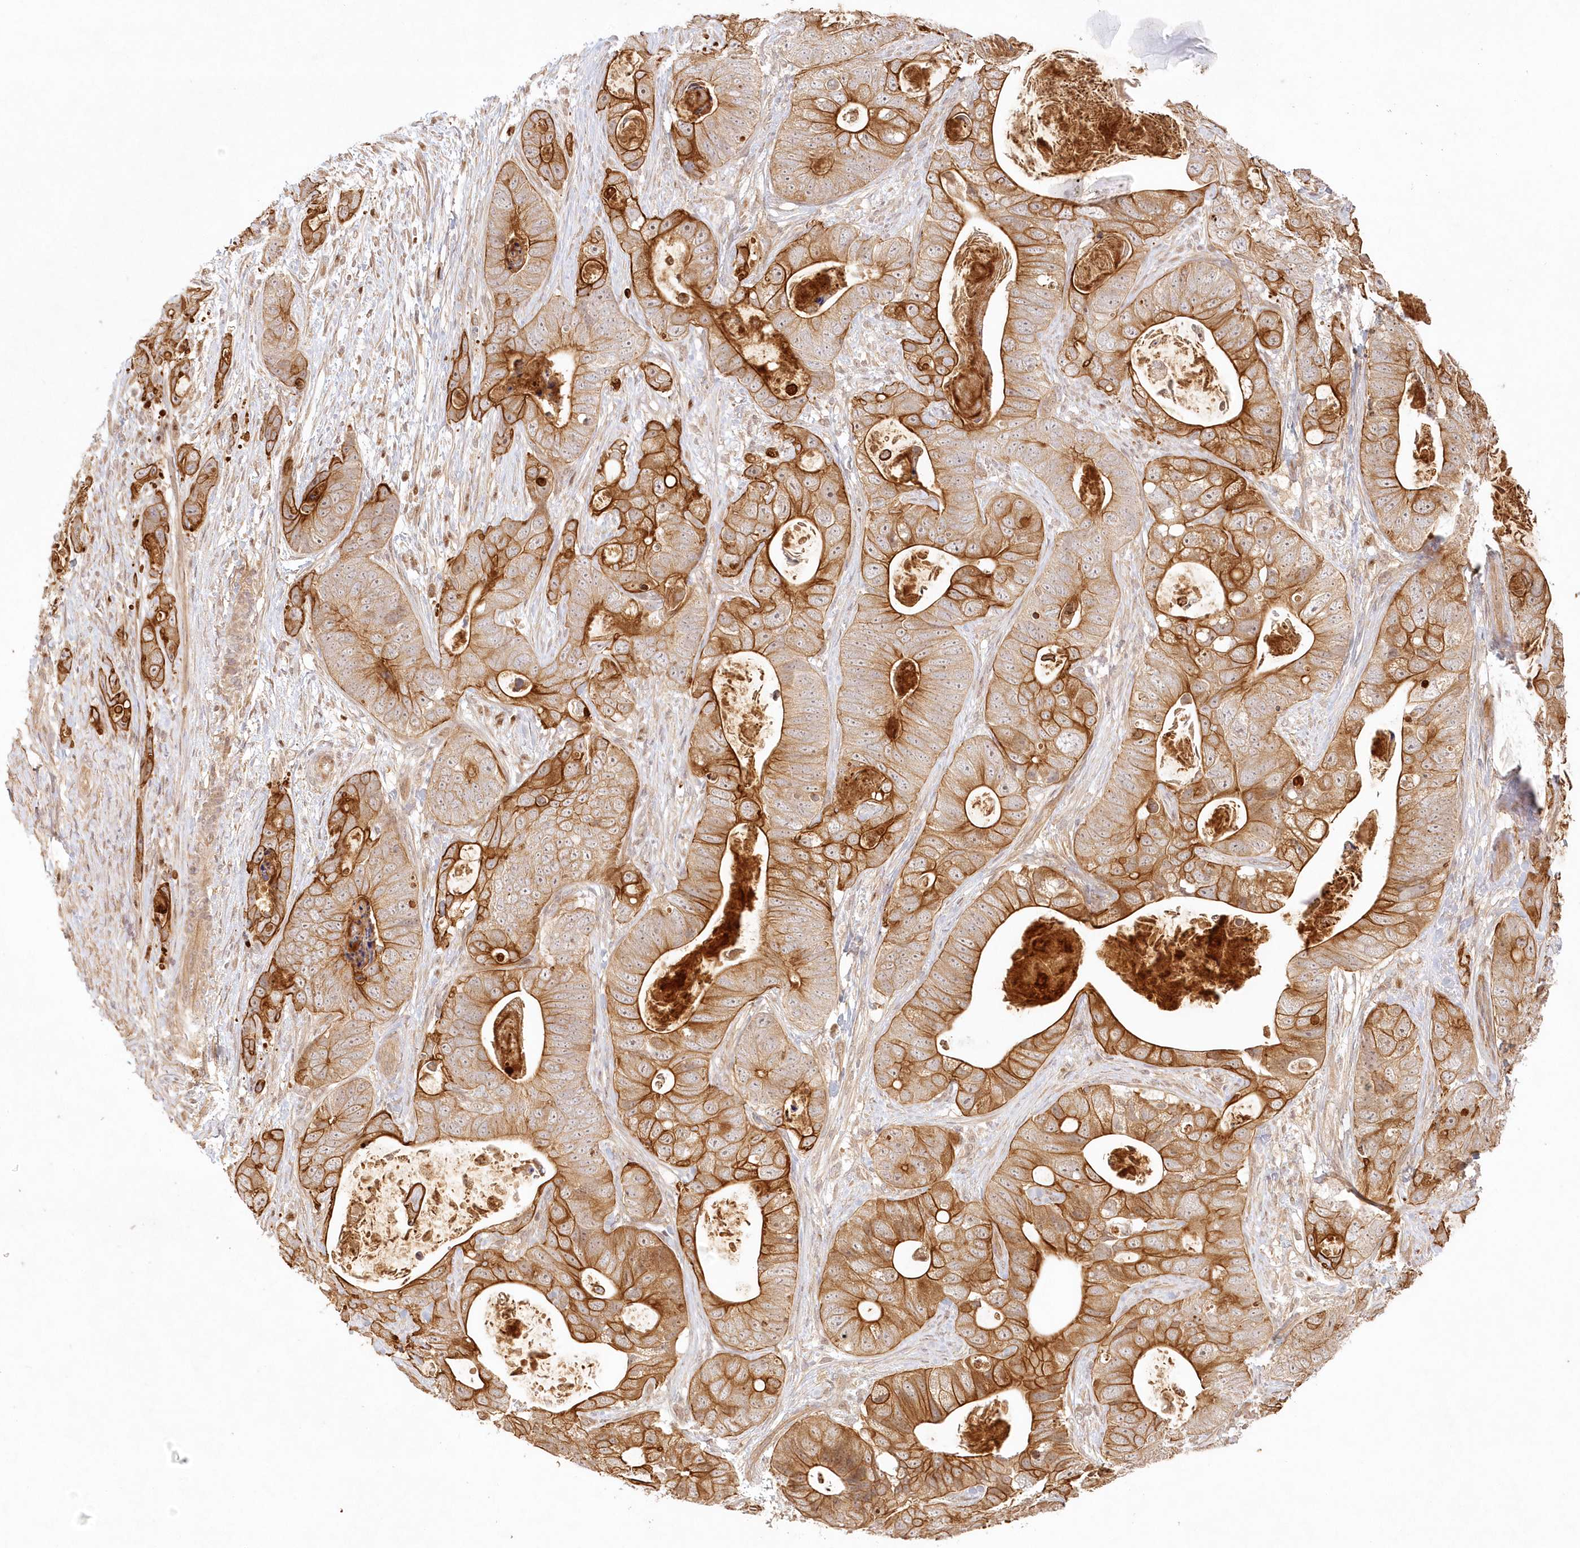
{"staining": {"intensity": "strong", "quantity": ">75%", "location": "cytoplasmic/membranous"}, "tissue": "stomach cancer", "cell_type": "Tumor cells", "image_type": "cancer", "snomed": [{"axis": "morphology", "description": "Adenocarcinoma, NOS"}, {"axis": "topography", "description": "Stomach"}], "caption": "A histopathology image of adenocarcinoma (stomach) stained for a protein demonstrates strong cytoplasmic/membranous brown staining in tumor cells. (Brightfield microscopy of DAB IHC at high magnification).", "gene": "KIAA0232", "patient": {"sex": "female", "age": 89}}